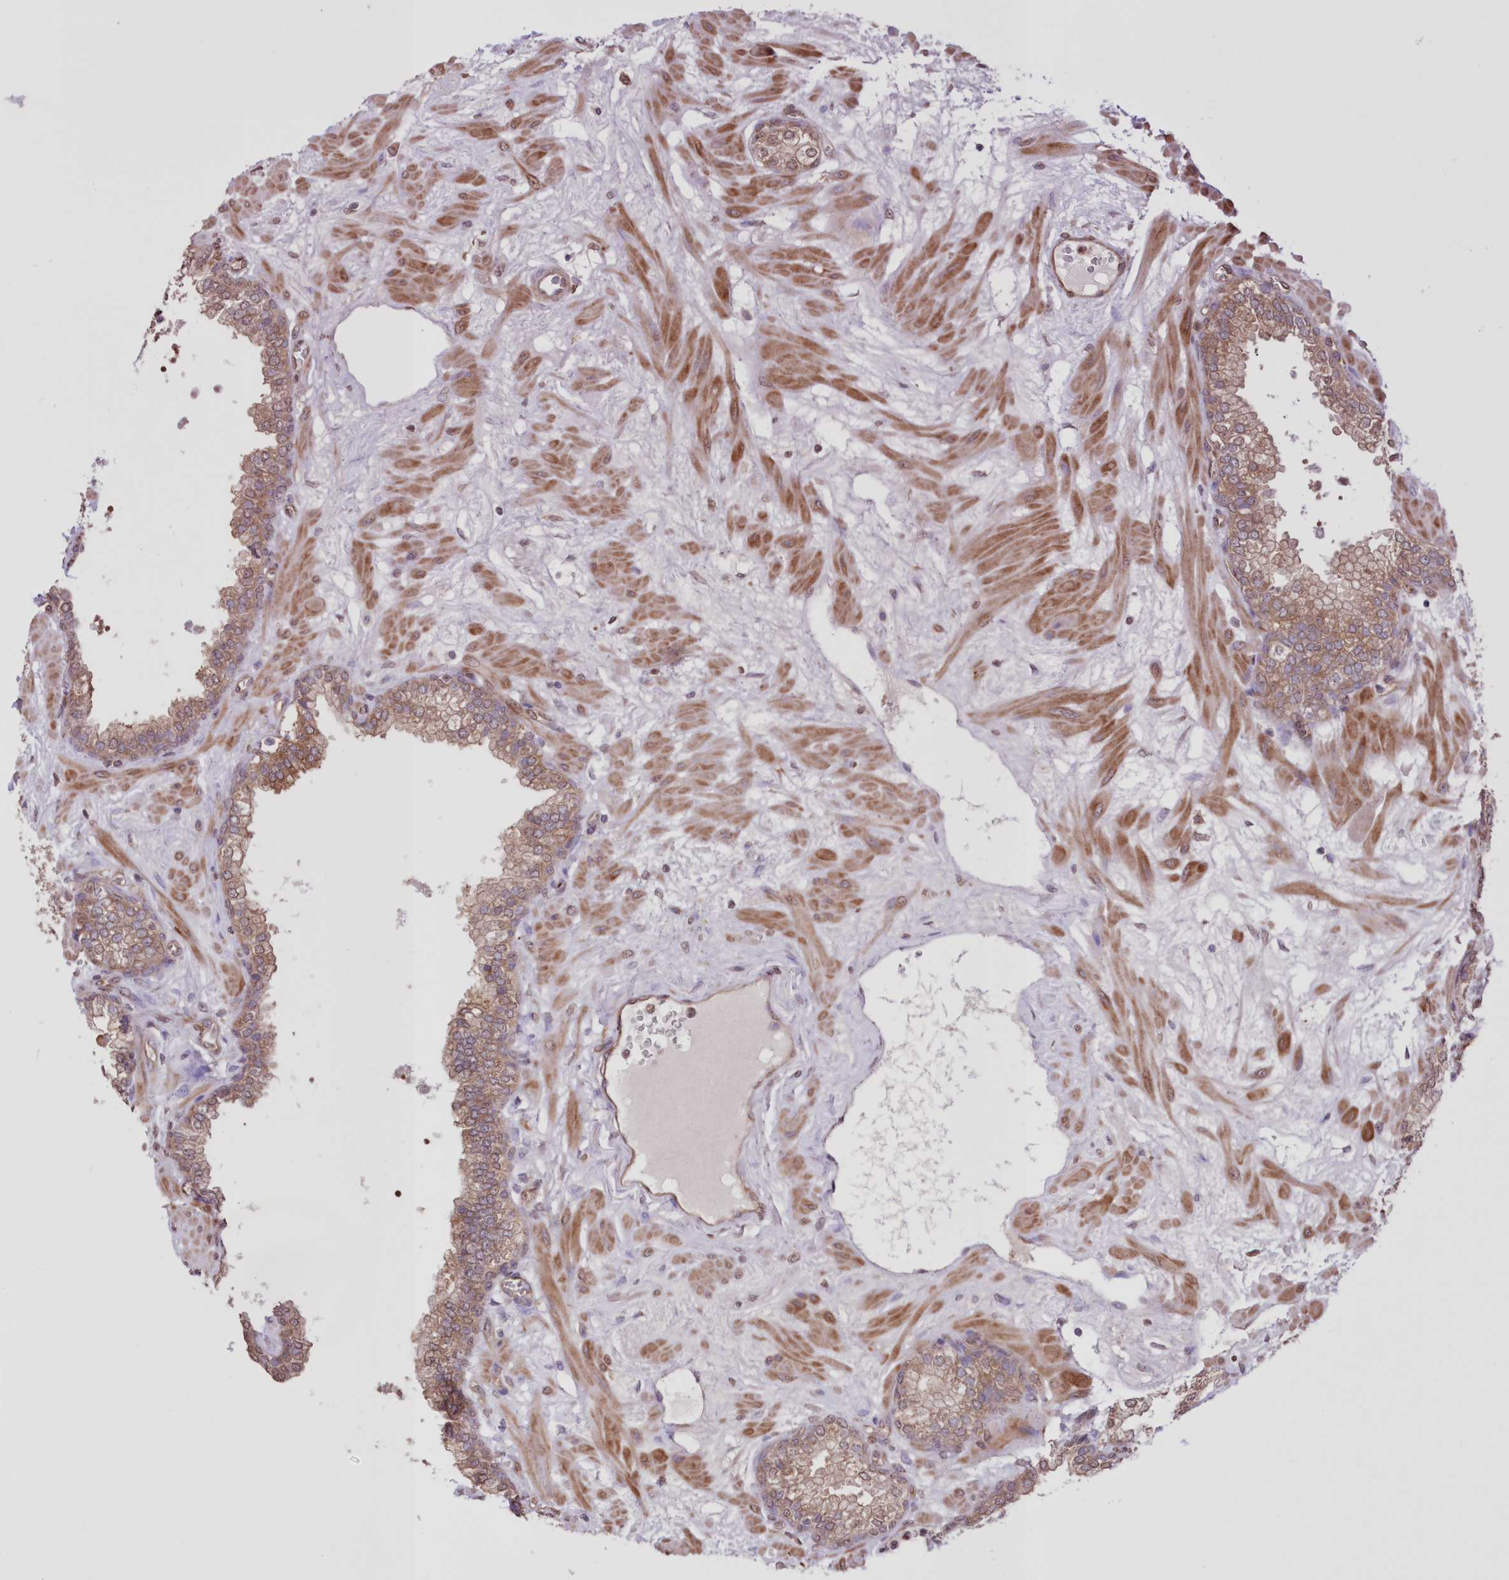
{"staining": {"intensity": "moderate", "quantity": "25%-75%", "location": "cytoplasmic/membranous"}, "tissue": "prostate", "cell_type": "Glandular cells", "image_type": "normal", "snomed": [{"axis": "morphology", "description": "Normal tissue, NOS"}, {"axis": "morphology", "description": "Urothelial carcinoma, Low grade"}, {"axis": "topography", "description": "Urinary bladder"}, {"axis": "topography", "description": "Prostate"}], "caption": "The immunohistochemical stain highlights moderate cytoplasmic/membranous staining in glandular cells of unremarkable prostate. The protein is shown in brown color, while the nuclei are stained blue.", "gene": "FCHO2", "patient": {"sex": "male", "age": 60}}